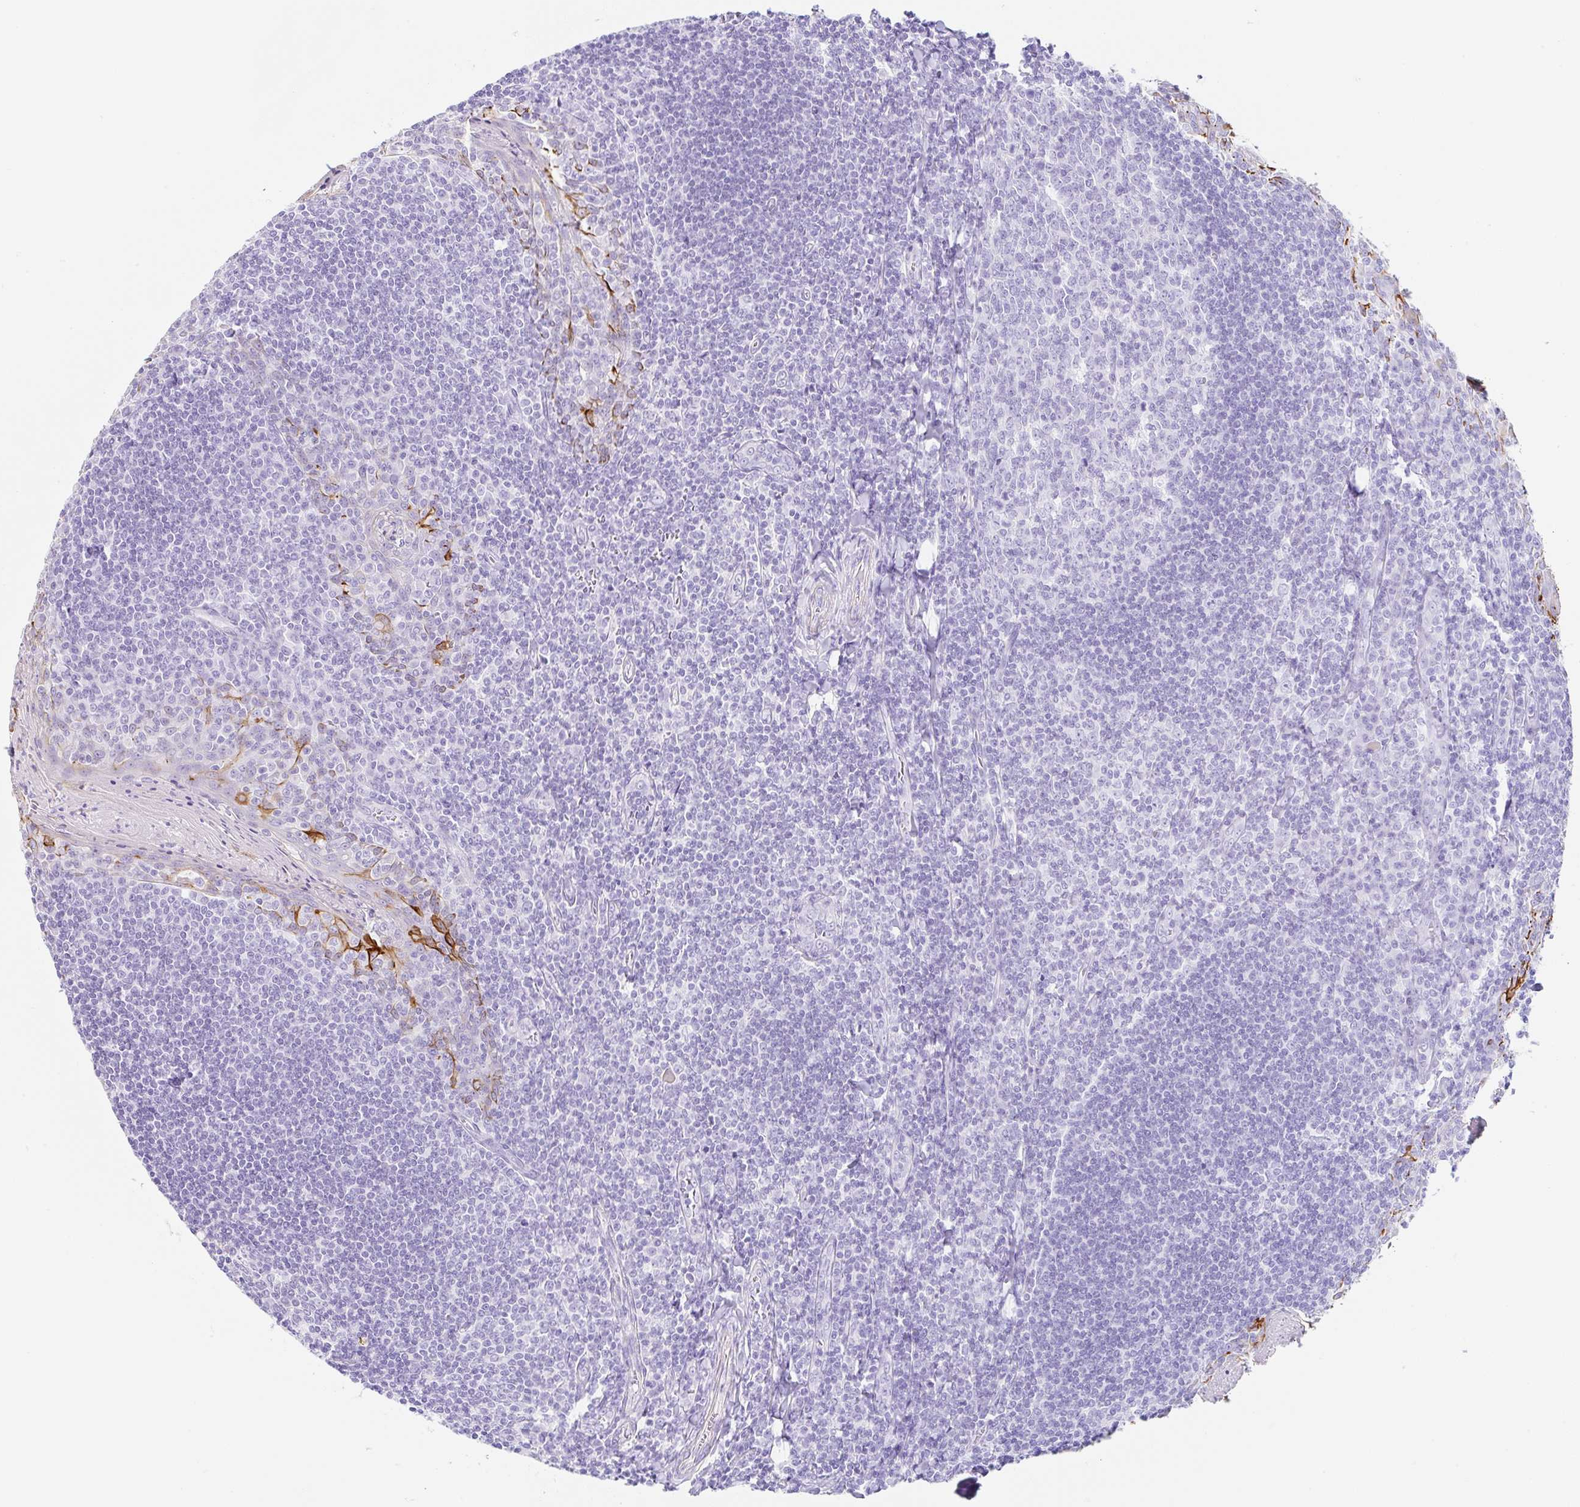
{"staining": {"intensity": "negative", "quantity": "none", "location": "none"}, "tissue": "tonsil", "cell_type": "Germinal center cells", "image_type": "normal", "snomed": [{"axis": "morphology", "description": "Normal tissue, NOS"}, {"axis": "topography", "description": "Tonsil"}], "caption": "Micrograph shows no protein expression in germinal center cells of benign tonsil. (Brightfield microscopy of DAB IHC at high magnification).", "gene": "CLDND2", "patient": {"sex": "male", "age": 27}}